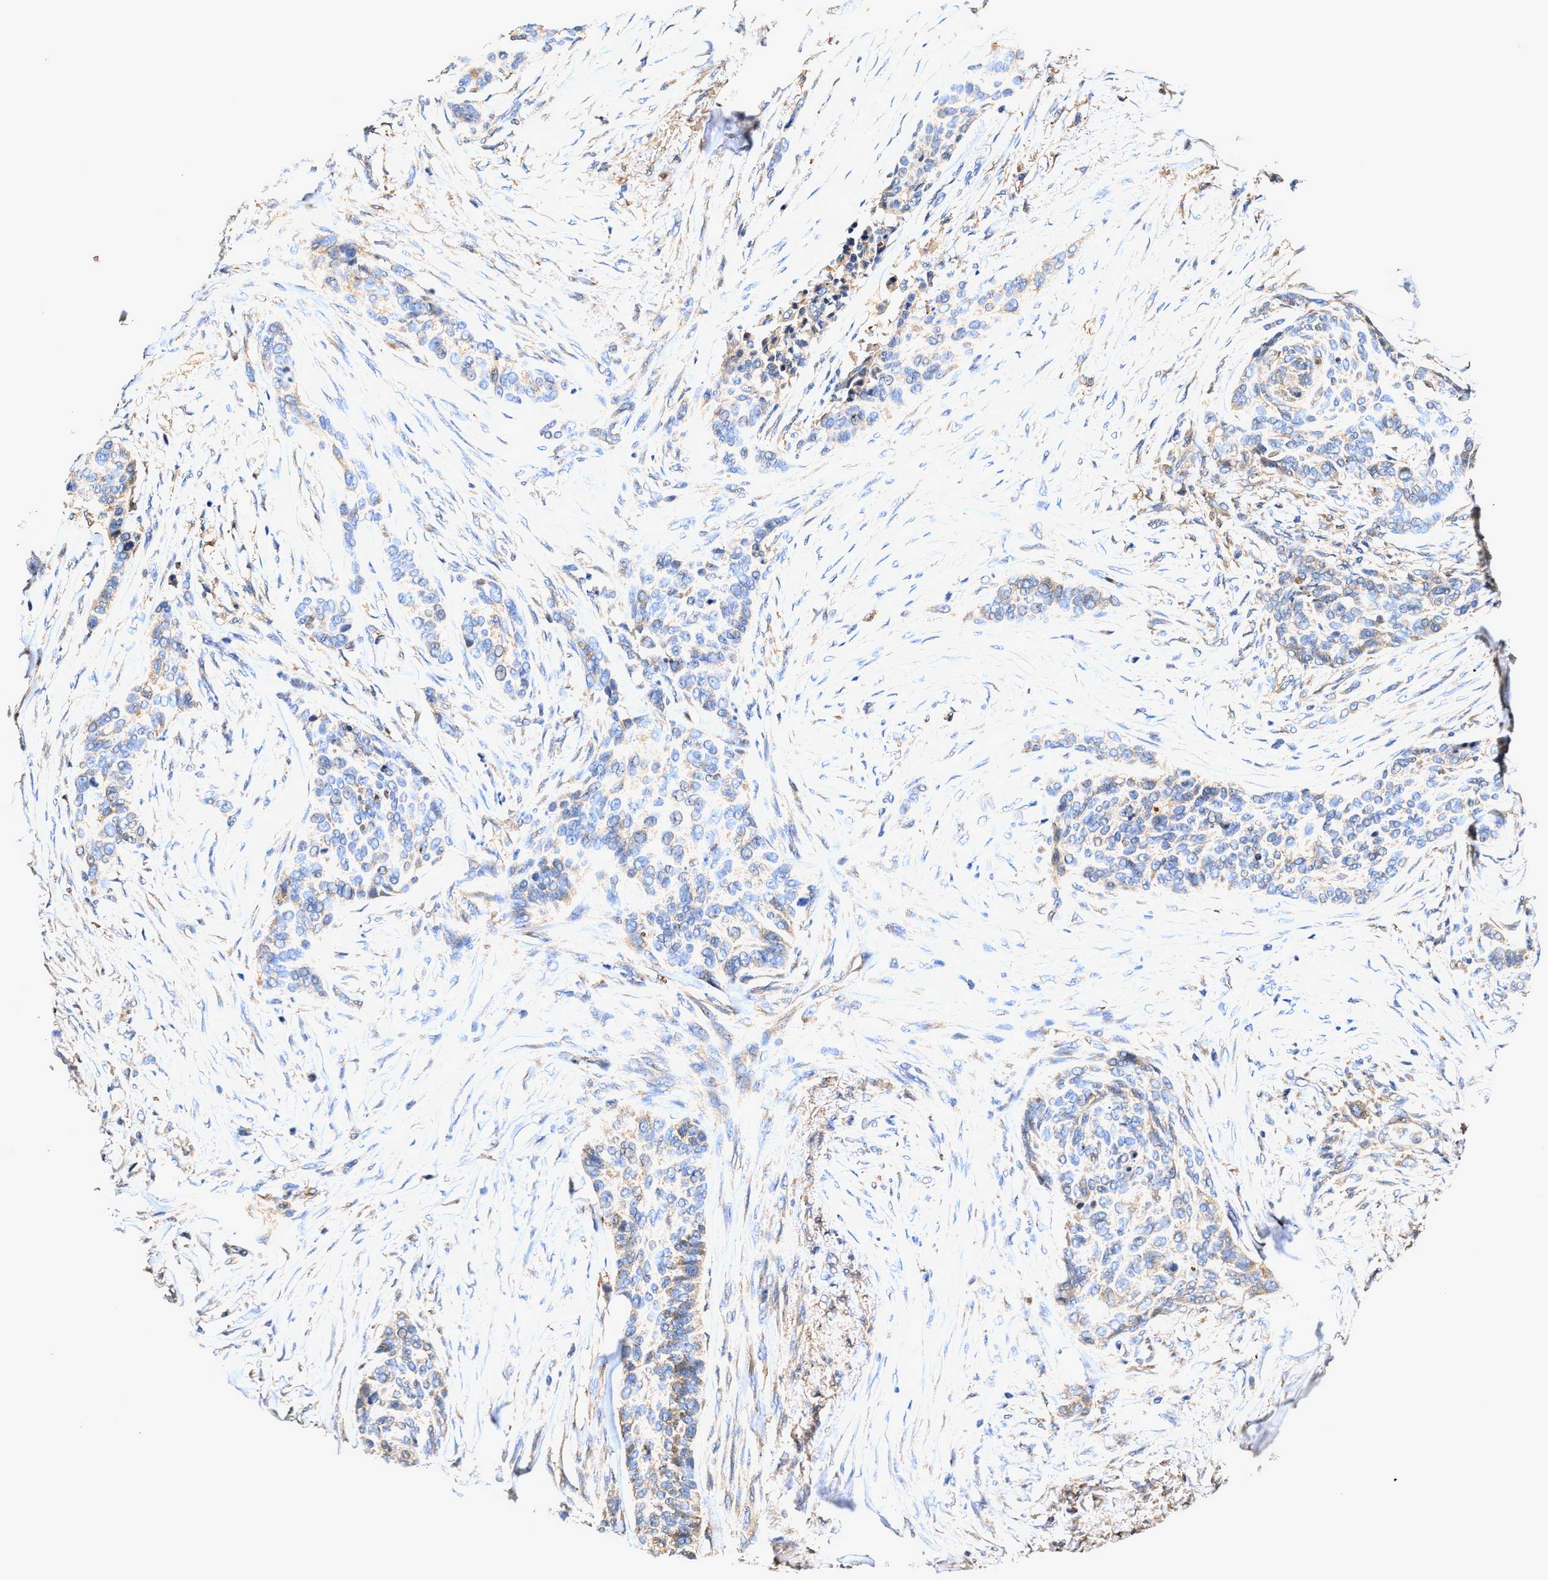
{"staining": {"intensity": "negative", "quantity": "none", "location": "none"}, "tissue": "skin cancer", "cell_type": "Tumor cells", "image_type": "cancer", "snomed": [{"axis": "morphology", "description": "Basal cell carcinoma"}, {"axis": "topography", "description": "Skin"}], "caption": "High magnification brightfield microscopy of skin basal cell carcinoma stained with DAB (brown) and counterstained with hematoxylin (blue): tumor cells show no significant expression.", "gene": "EFNA4", "patient": {"sex": "male", "age": 85}}